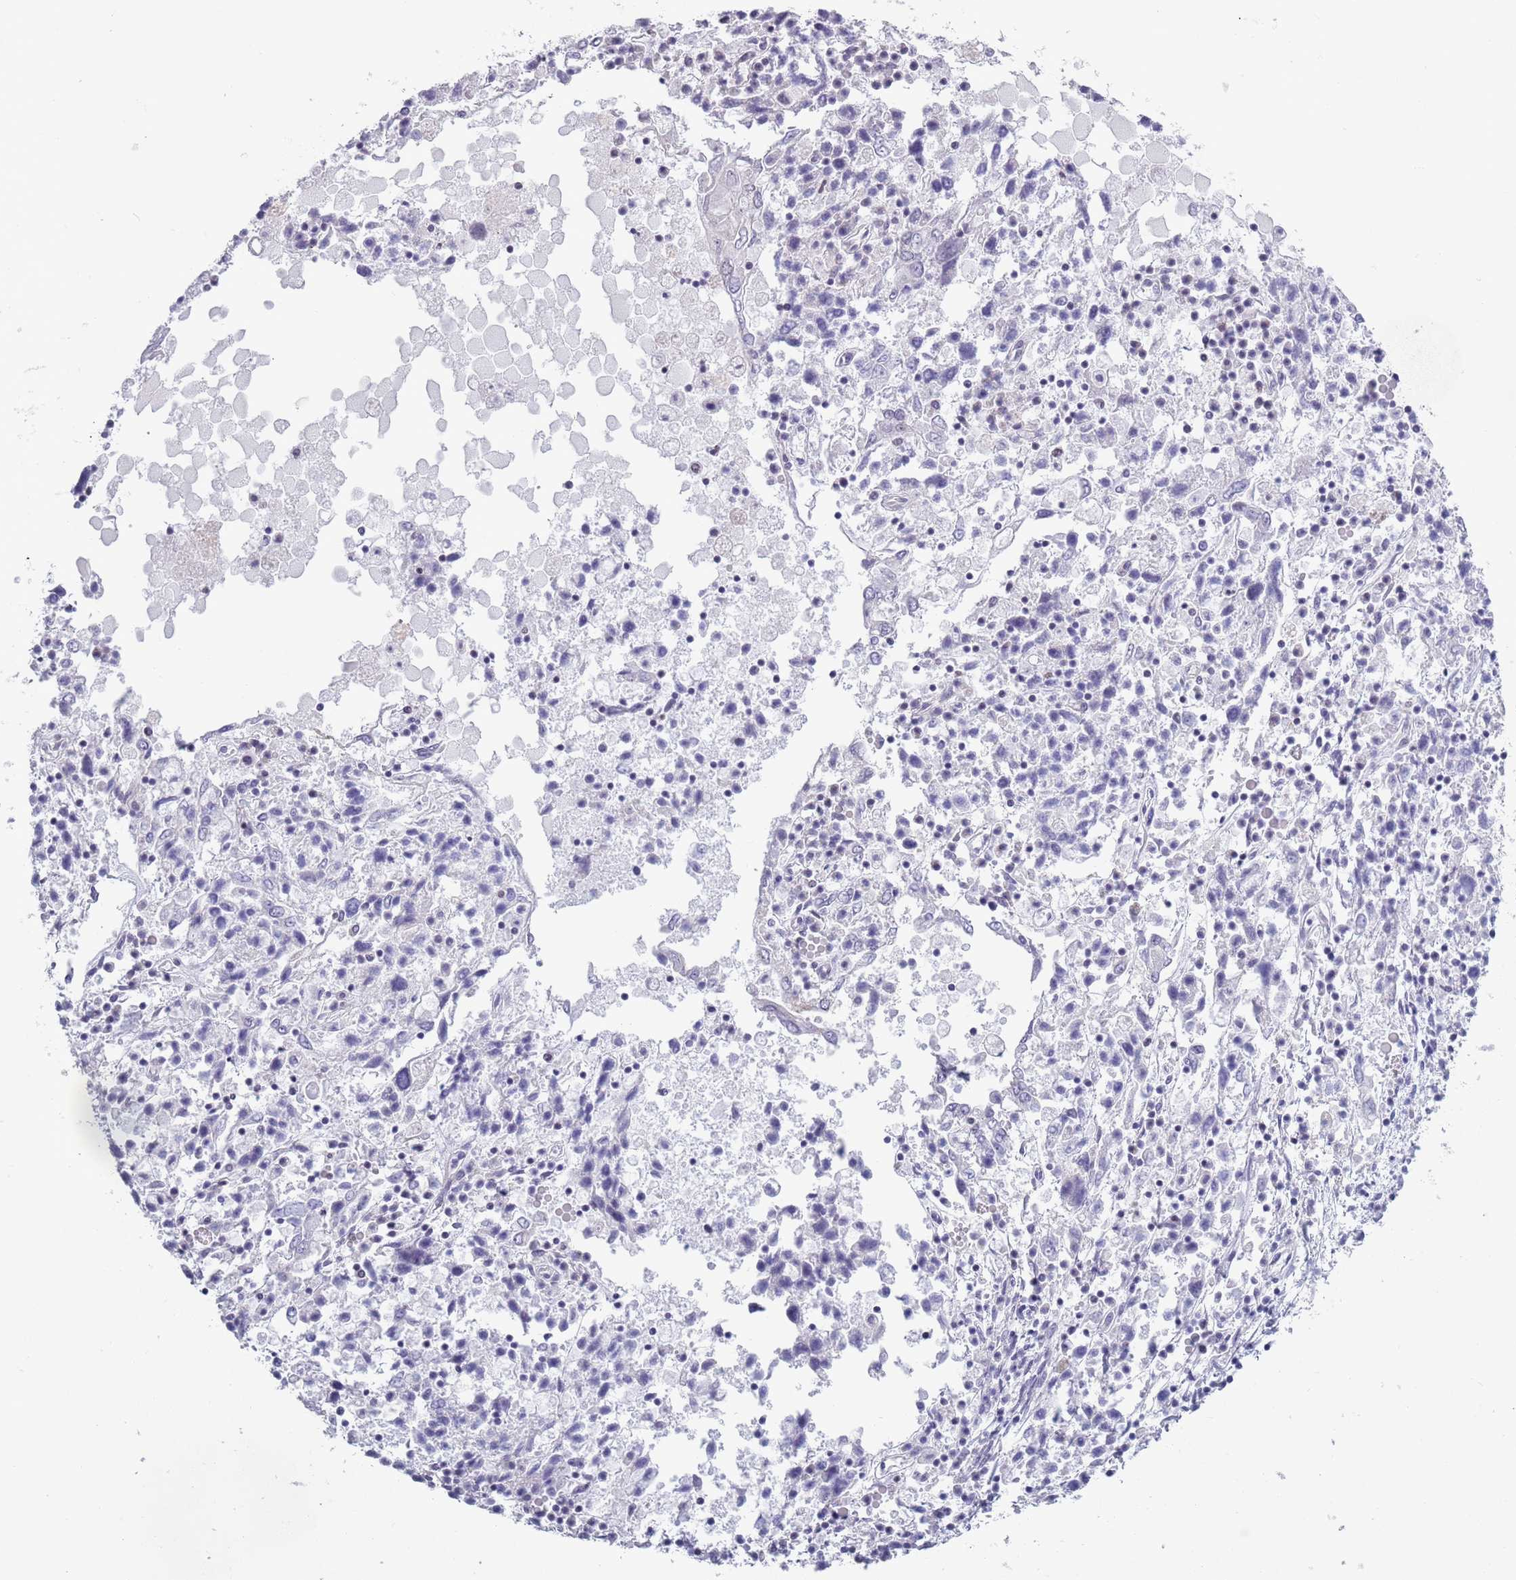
{"staining": {"intensity": "negative", "quantity": "none", "location": "none"}, "tissue": "ovarian cancer", "cell_type": "Tumor cells", "image_type": "cancer", "snomed": [{"axis": "morphology", "description": "Carcinoma, endometroid"}, {"axis": "topography", "description": "Ovary"}], "caption": "Ovarian cancer (endometroid carcinoma) was stained to show a protein in brown. There is no significant expression in tumor cells.", "gene": "ZKSCAN2", "patient": {"sex": "female", "age": 62}}